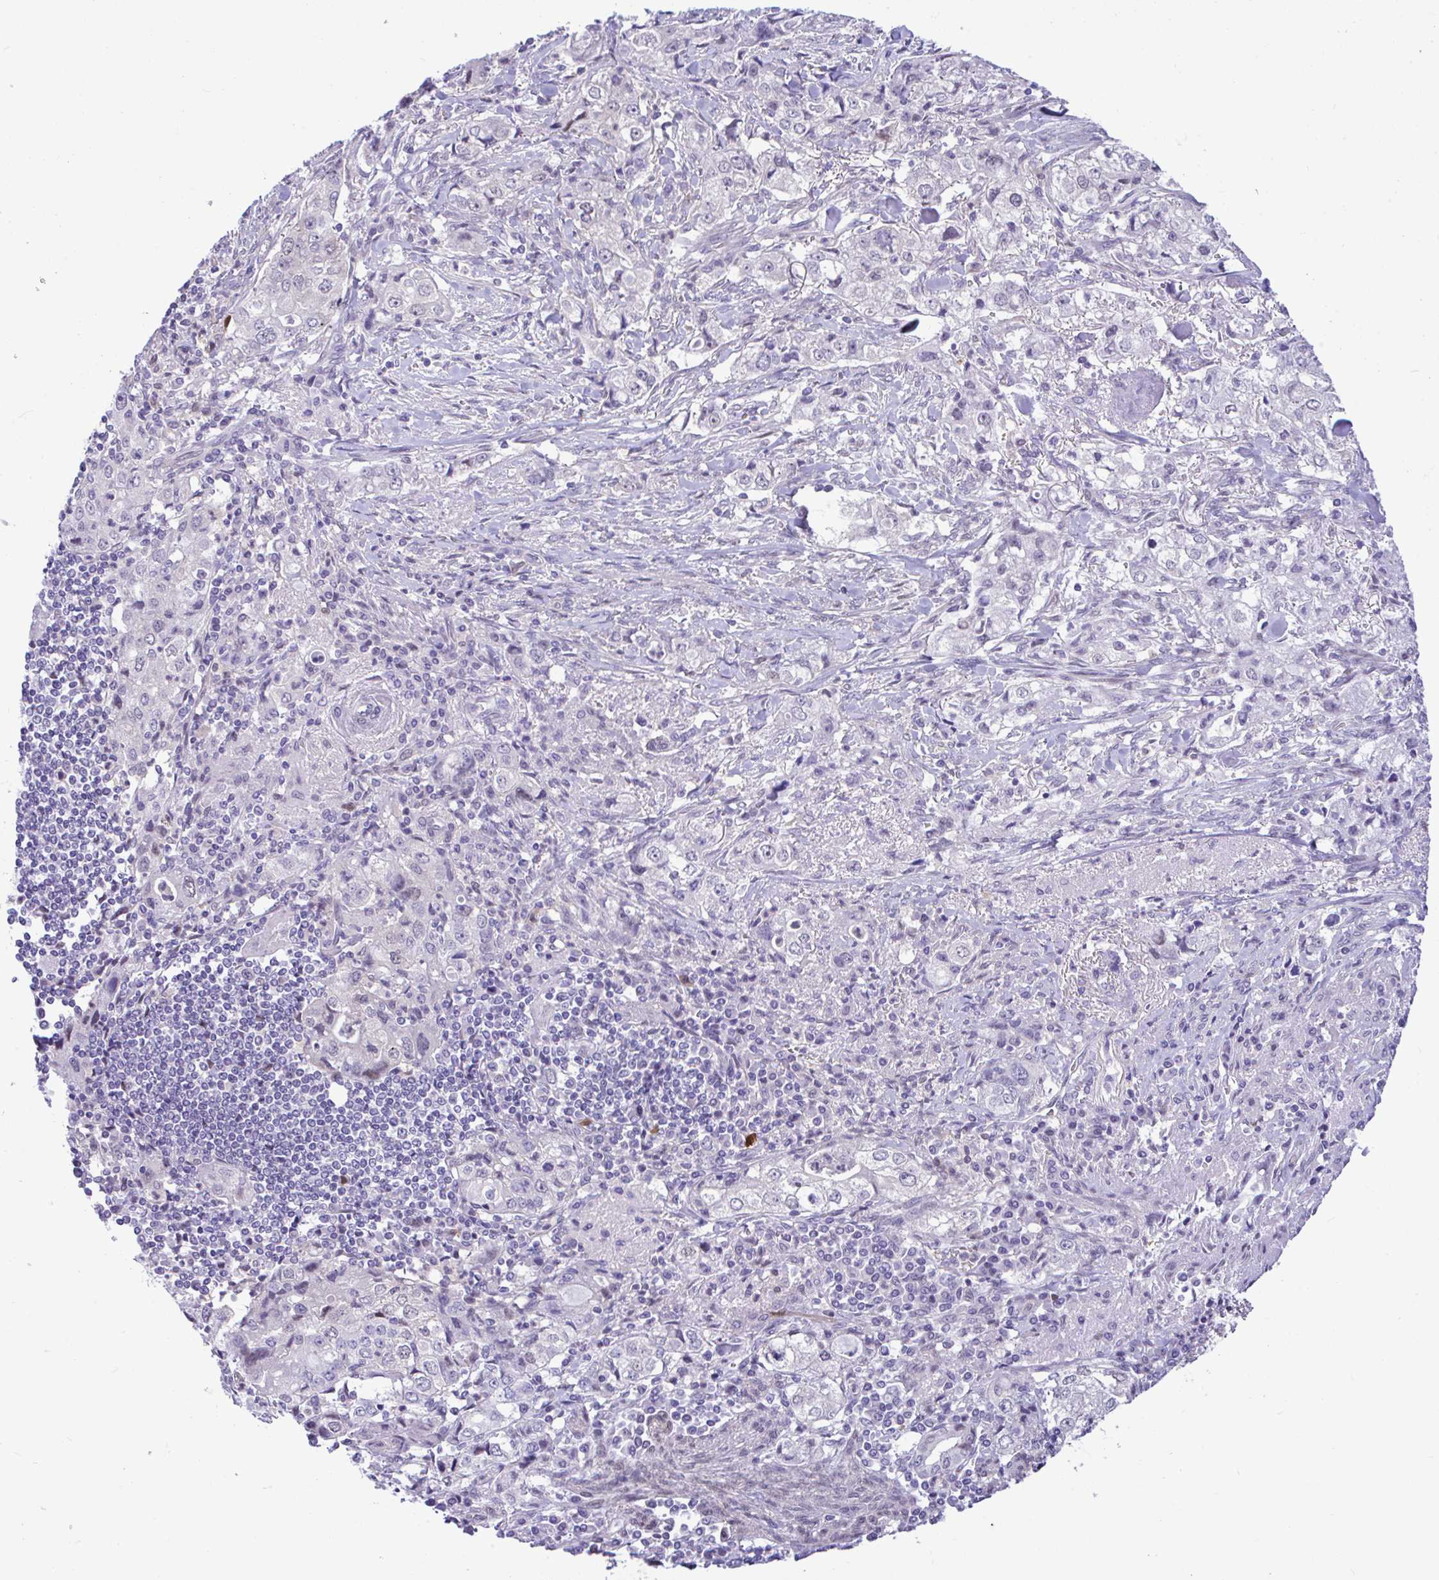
{"staining": {"intensity": "negative", "quantity": "none", "location": "none"}, "tissue": "stomach cancer", "cell_type": "Tumor cells", "image_type": "cancer", "snomed": [{"axis": "morphology", "description": "Adenocarcinoma, NOS"}, {"axis": "topography", "description": "Stomach, upper"}], "caption": "This is a photomicrograph of immunohistochemistry (IHC) staining of adenocarcinoma (stomach), which shows no staining in tumor cells.", "gene": "ZNF485", "patient": {"sex": "male", "age": 75}}